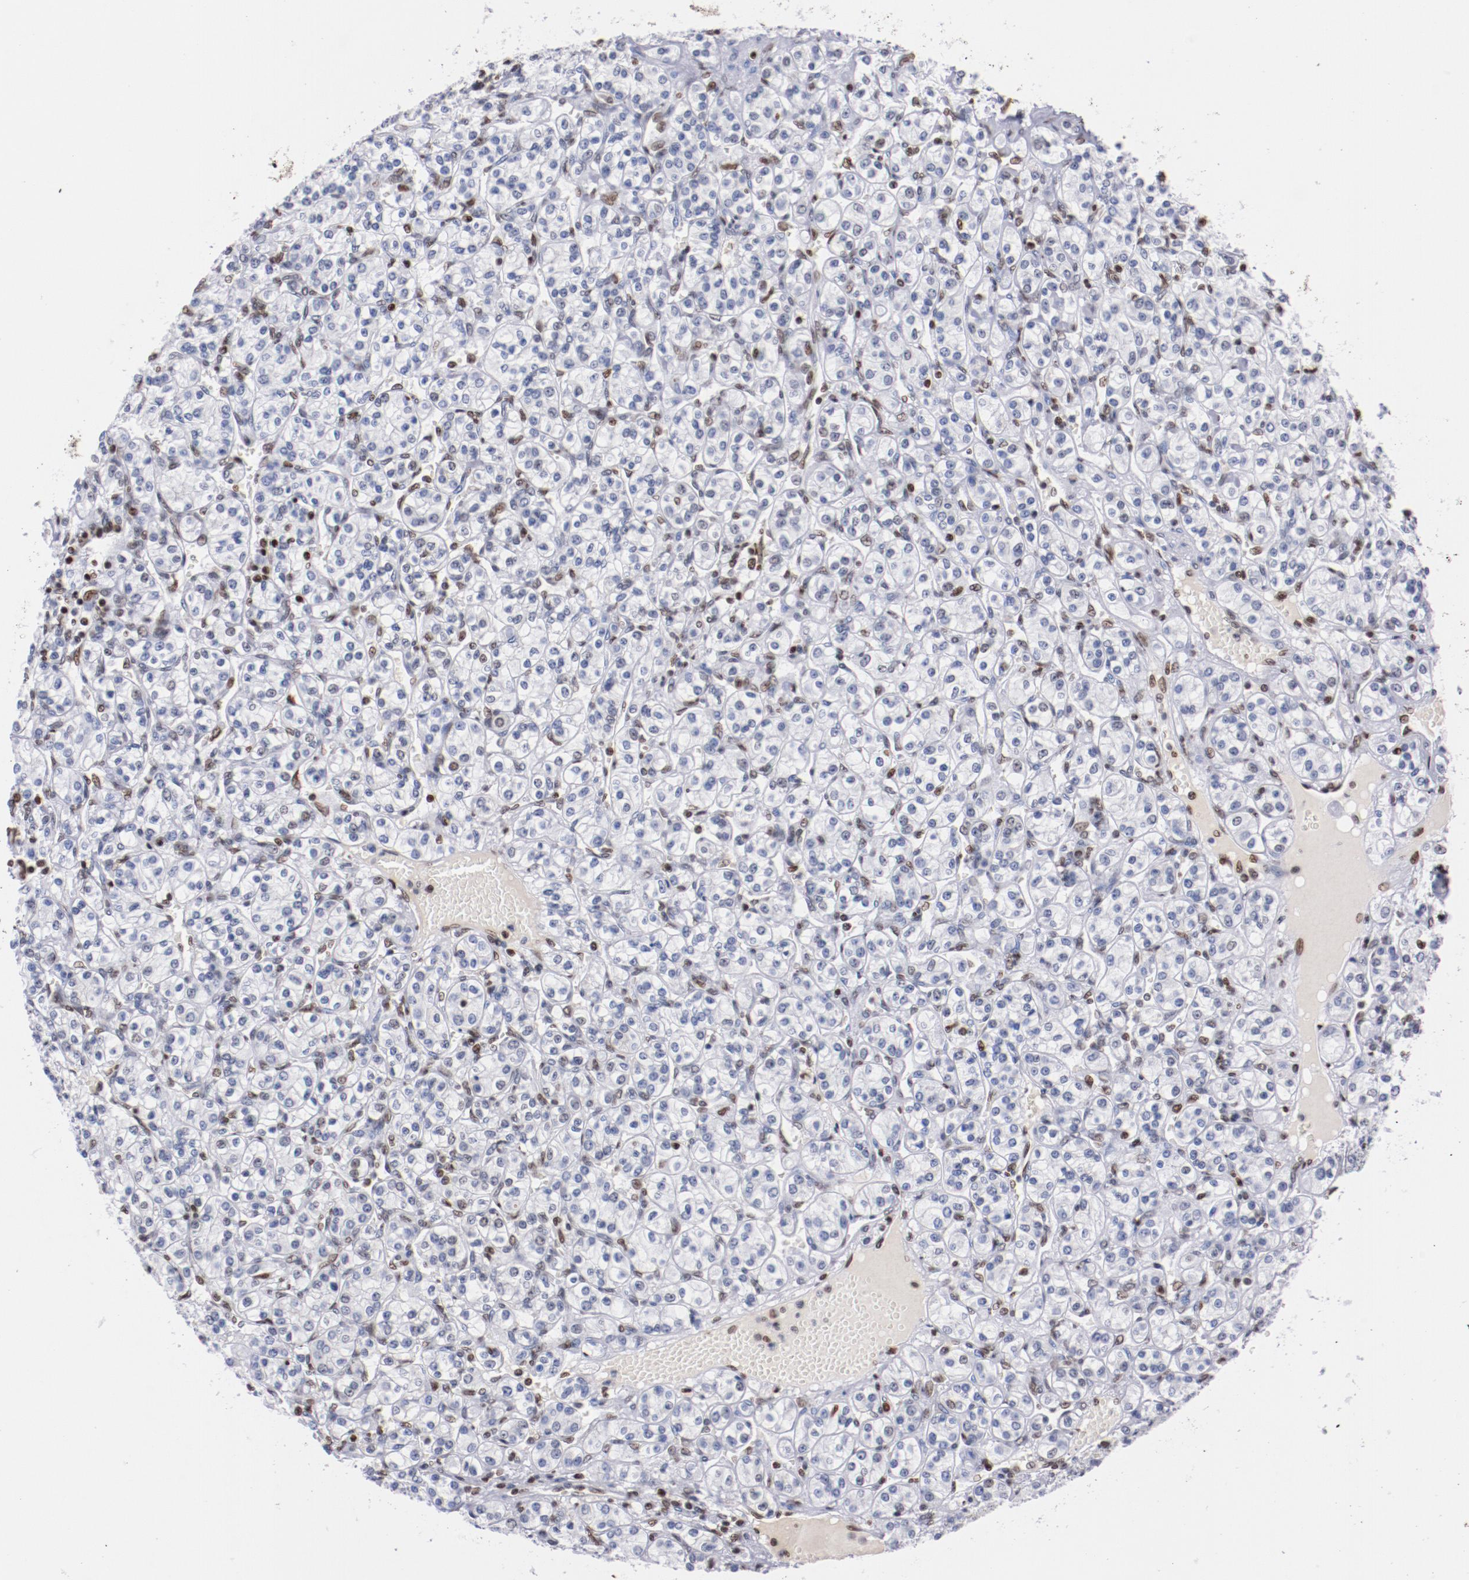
{"staining": {"intensity": "negative", "quantity": "none", "location": "none"}, "tissue": "renal cancer", "cell_type": "Tumor cells", "image_type": "cancer", "snomed": [{"axis": "morphology", "description": "Adenocarcinoma, NOS"}, {"axis": "topography", "description": "Kidney"}], "caption": "Immunohistochemistry of renal cancer (adenocarcinoma) reveals no staining in tumor cells. Brightfield microscopy of IHC stained with DAB (3,3'-diaminobenzidine) (brown) and hematoxylin (blue), captured at high magnification.", "gene": "IFI16", "patient": {"sex": "male", "age": 77}}